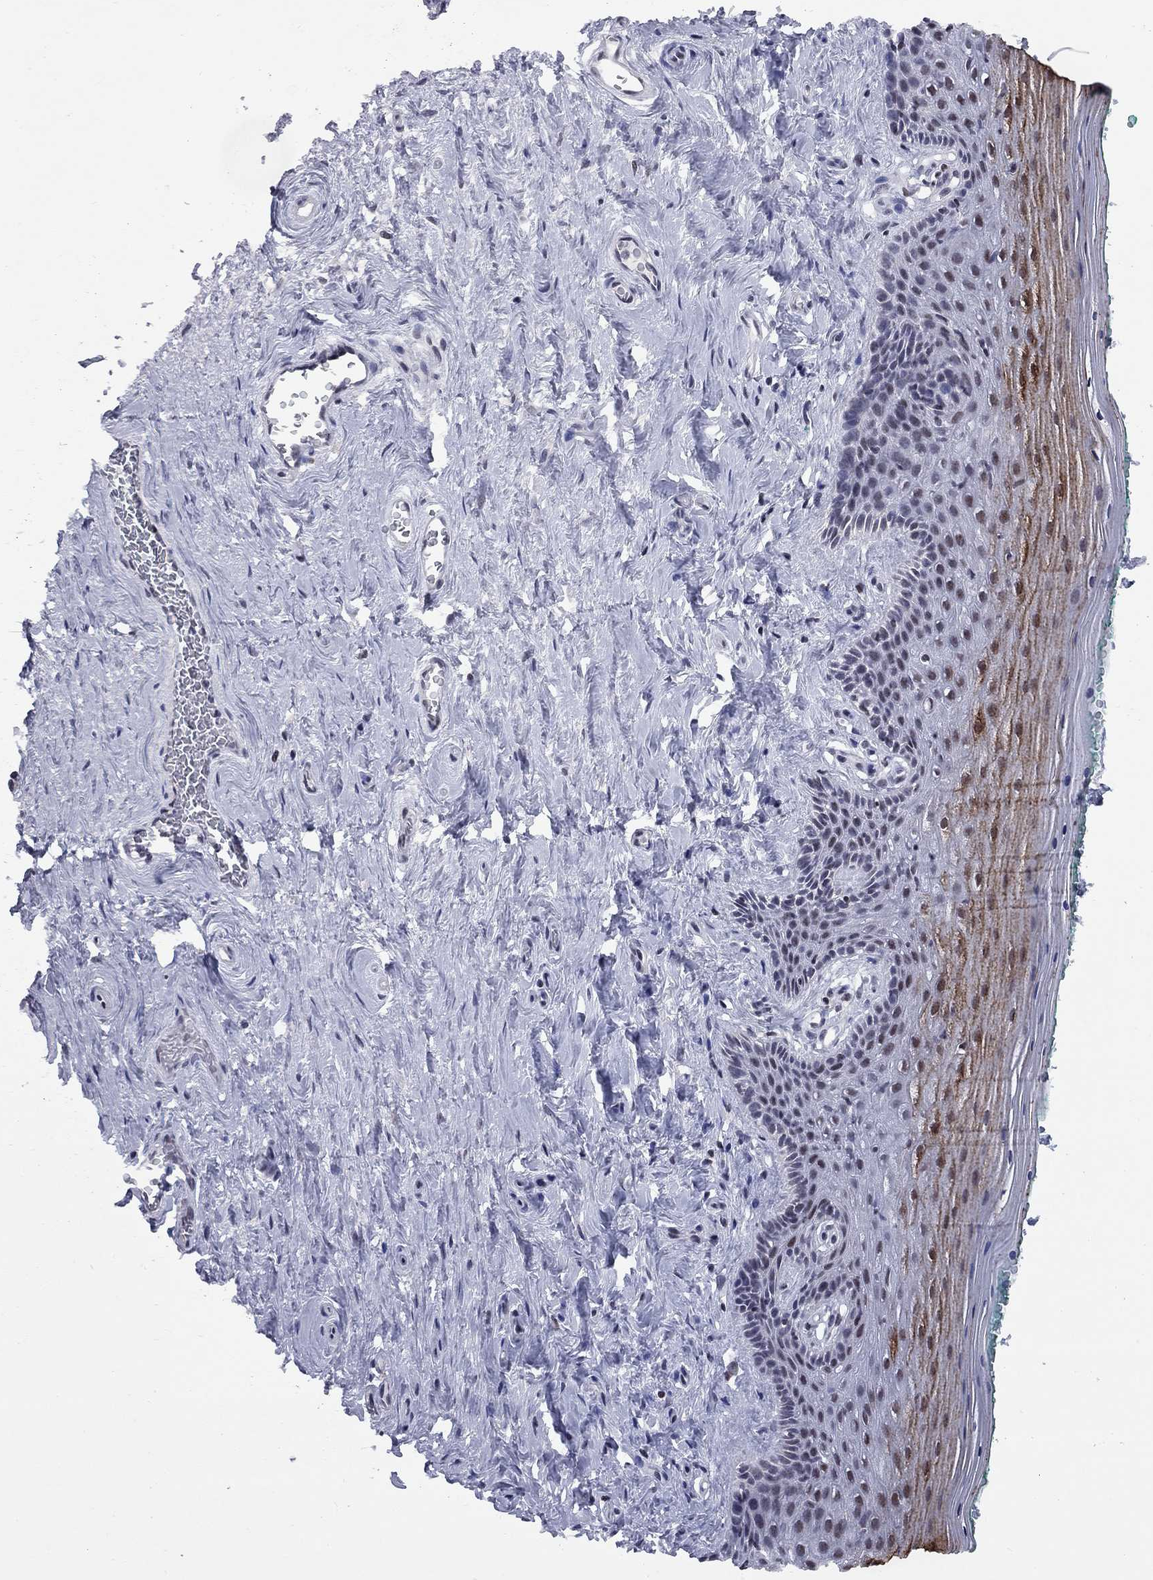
{"staining": {"intensity": "strong", "quantity": "<25%", "location": "cytoplasmic/membranous"}, "tissue": "vagina", "cell_type": "Squamous epithelial cells", "image_type": "normal", "snomed": [{"axis": "morphology", "description": "Normal tissue, NOS"}, {"axis": "topography", "description": "Vagina"}], "caption": "Immunohistochemical staining of unremarkable vagina exhibits <25% levels of strong cytoplasmic/membranous protein staining in approximately <25% of squamous epithelial cells. Using DAB (brown) and hematoxylin (blue) stains, captured at high magnification using brightfield microscopy.", "gene": "TAF9", "patient": {"sex": "female", "age": 45}}